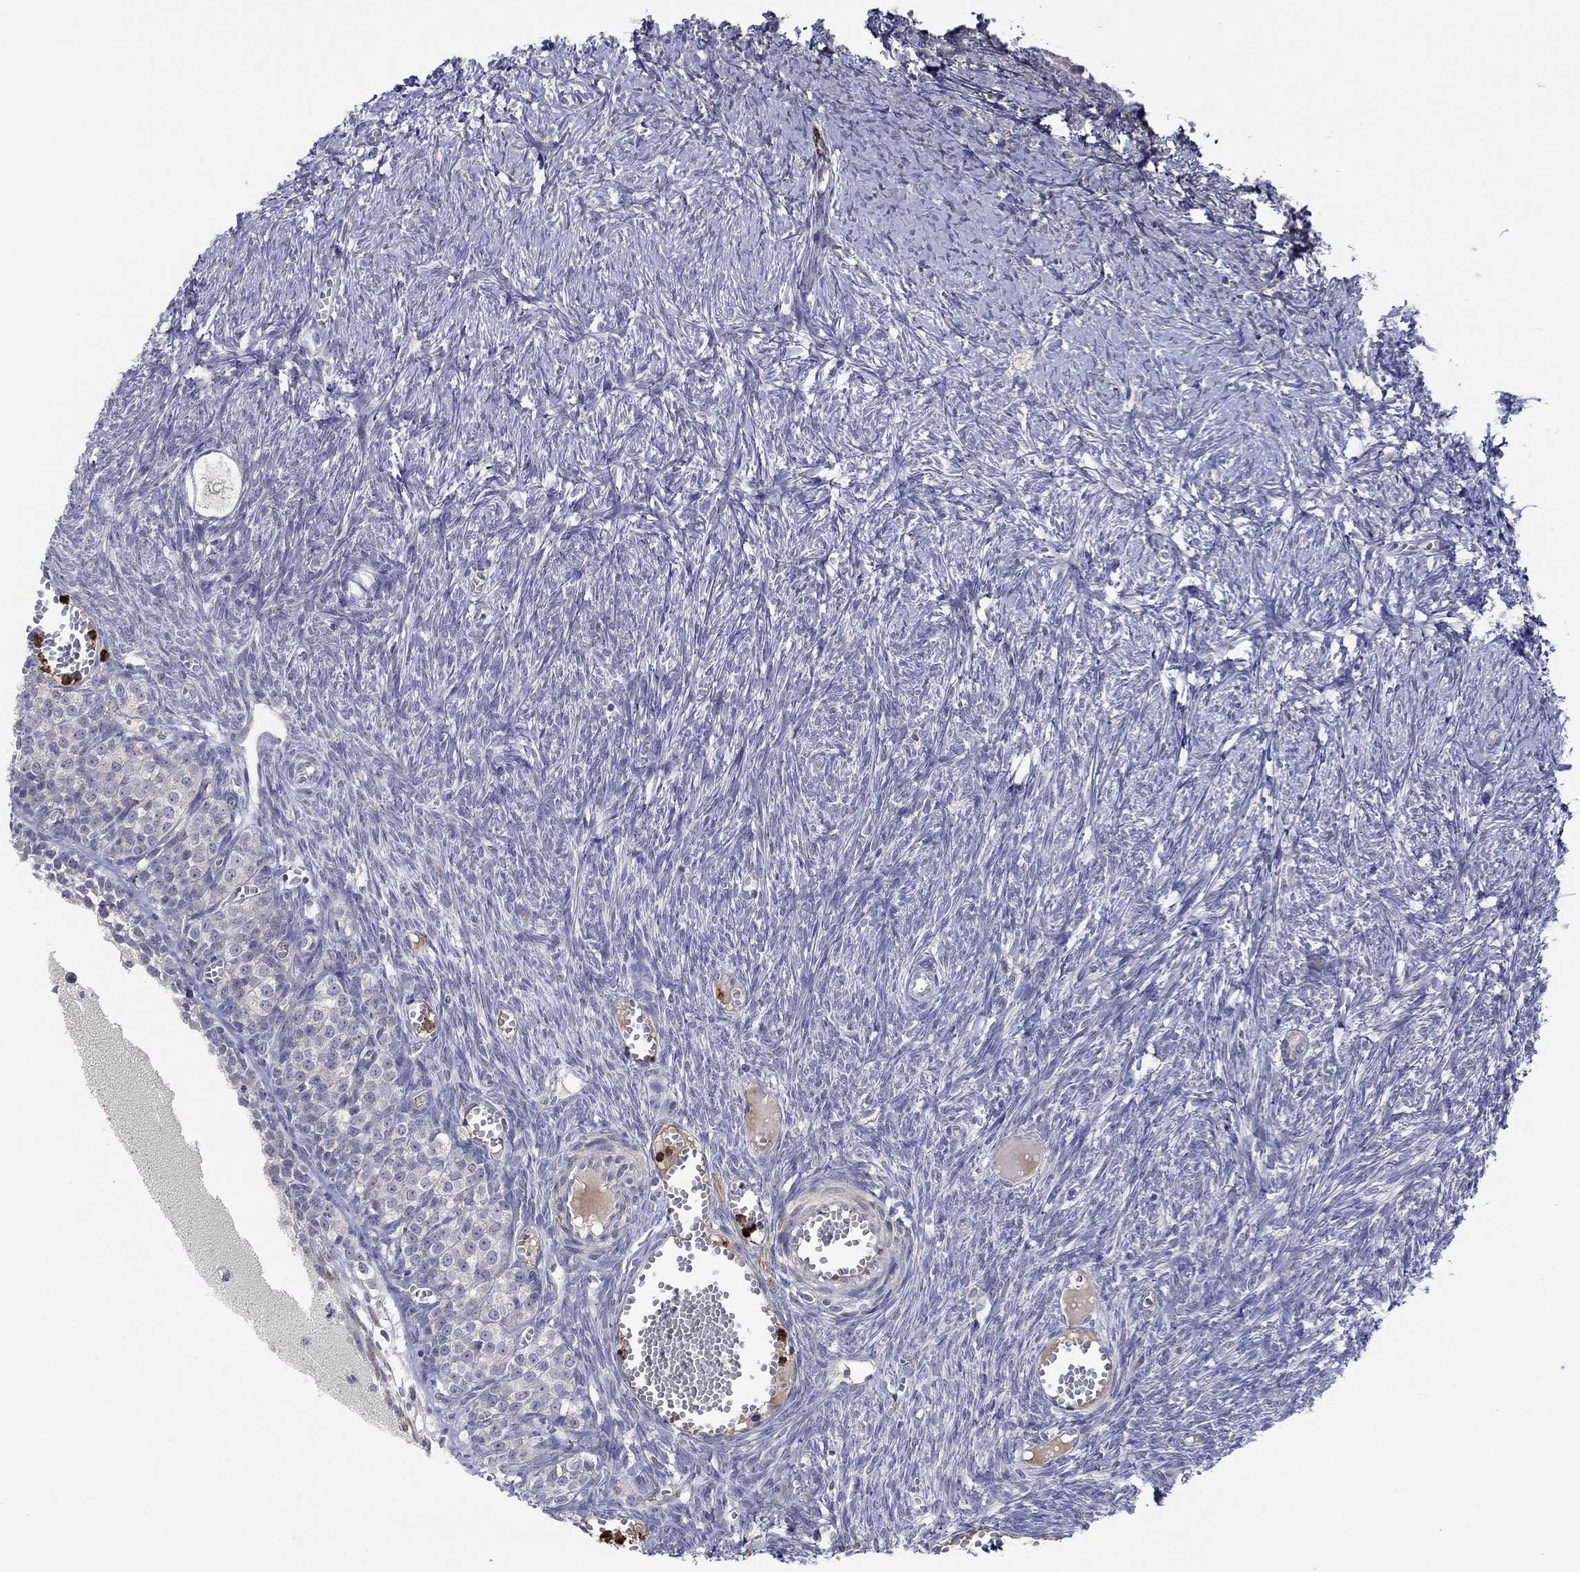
{"staining": {"intensity": "negative", "quantity": "none", "location": "none"}, "tissue": "ovary", "cell_type": "Follicle cells", "image_type": "normal", "snomed": [{"axis": "morphology", "description": "Normal tissue, NOS"}, {"axis": "topography", "description": "Ovary"}], "caption": "IHC photomicrograph of unremarkable human ovary stained for a protein (brown), which displays no expression in follicle cells.", "gene": "MTRFR", "patient": {"sex": "female", "age": 43}}